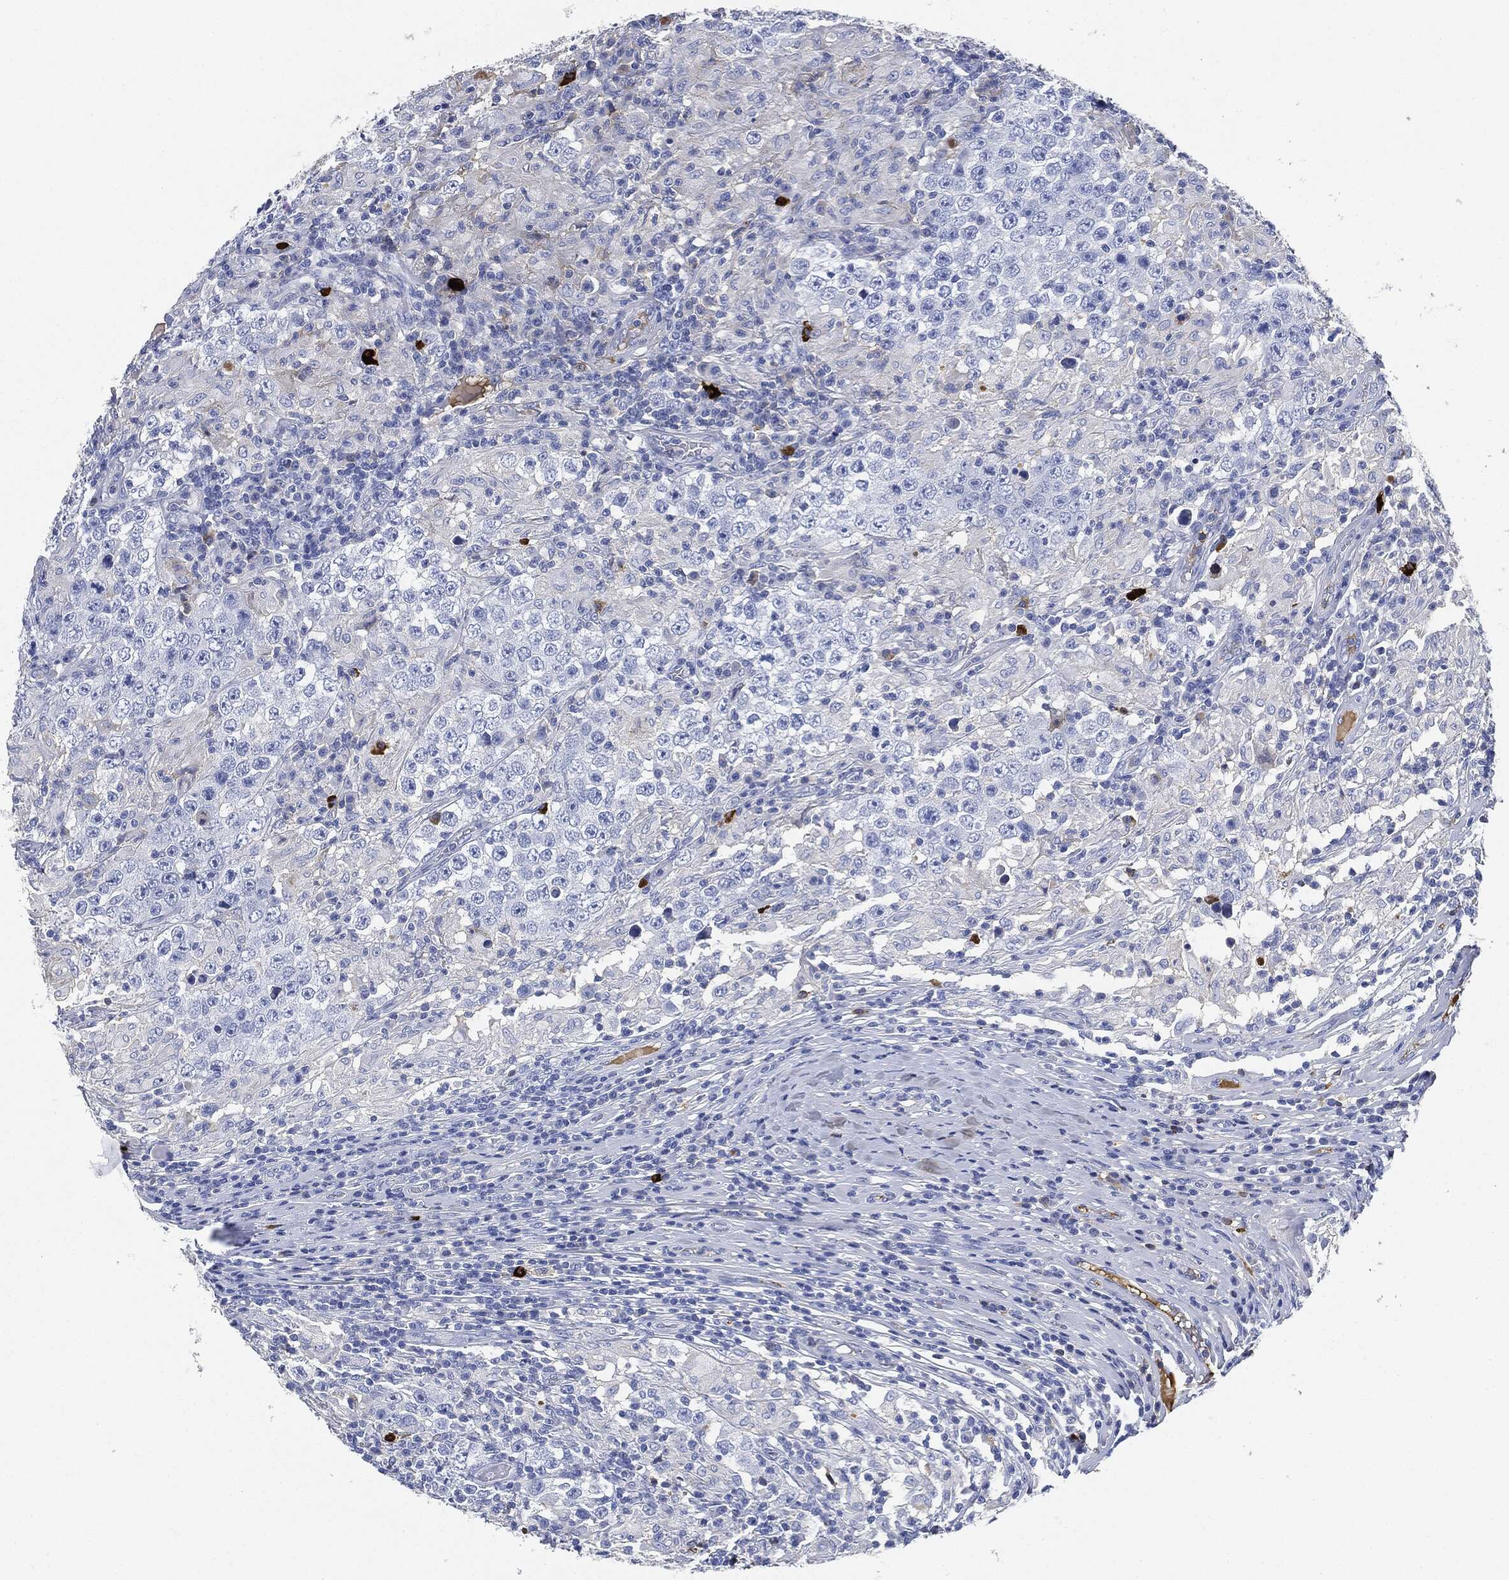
{"staining": {"intensity": "negative", "quantity": "none", "location": "none"}, "tissue": "testis cancer", "cell_type": "Tumor cells", "image_type": "cancer", "snomed": [{"axis": "morphology", "description": "Seminoma, NOS"}, {"axis": "morphology", "description": "Carcinoma, Embryonal, NOS"}, {"axis": "topography", "description": "Testis"}], "caption": "There is no significant expression in tumor cells of seminoma (testis). (DAB (3,3'-diaminobenzidine) IHC with hematoxylin counter stain).", "gene": "IGLV6-57", "patient": {"sex": "male", "age": 41}}